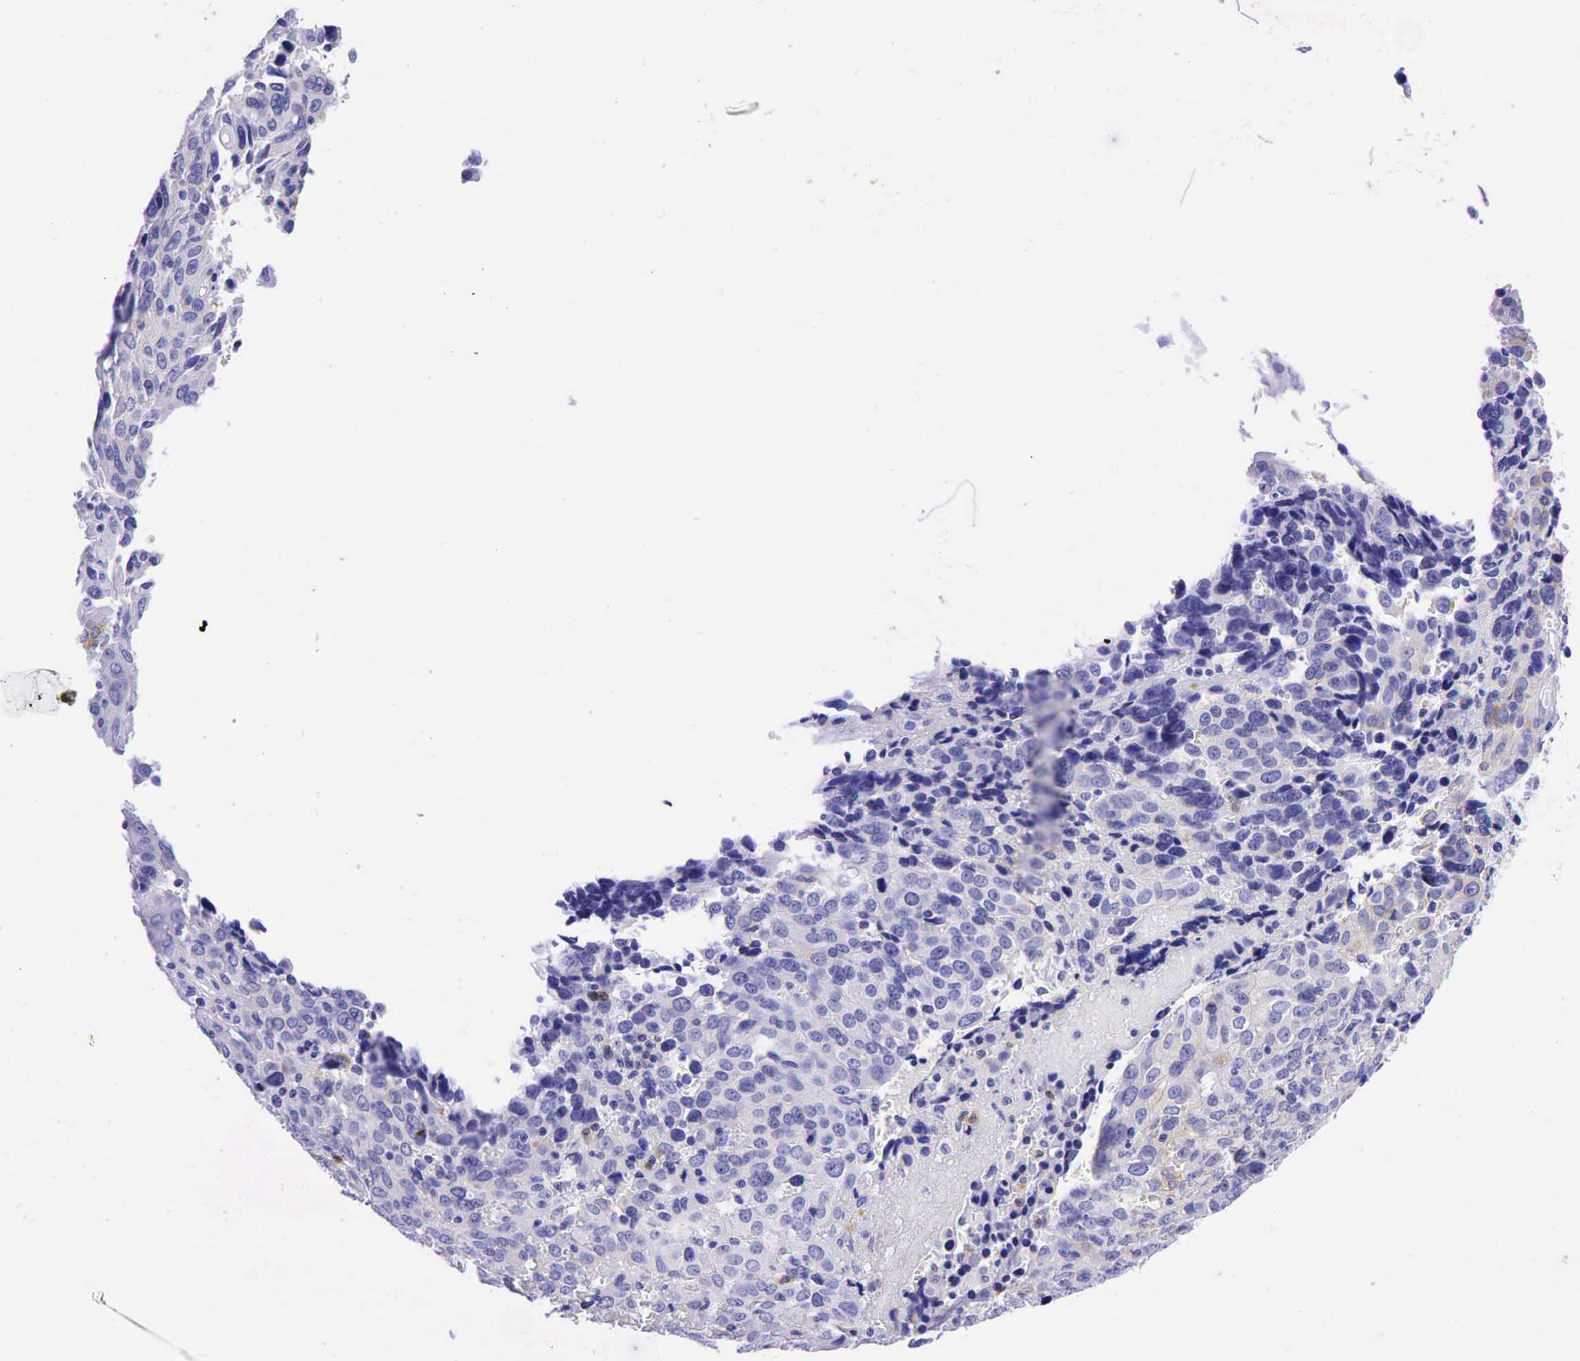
{"staining": {"intensity": "negative", "quantity": "none", "location": "none"}, "tissue": "ovarian cancer", "cell_type": "Tumor cells", "image_type": "cancer", "snomed": [{"axis": "morphology", "description": "Carcinoma, endometroid"}, {"axis": "topography", "description": "Ovary"}], "caption": "IHC of human endometroid carcinoma (ovarian) exhibits no staining in tumor cells.", "gene": "TNFRSF8", "patient": {"sex": "female", "age": 75}}